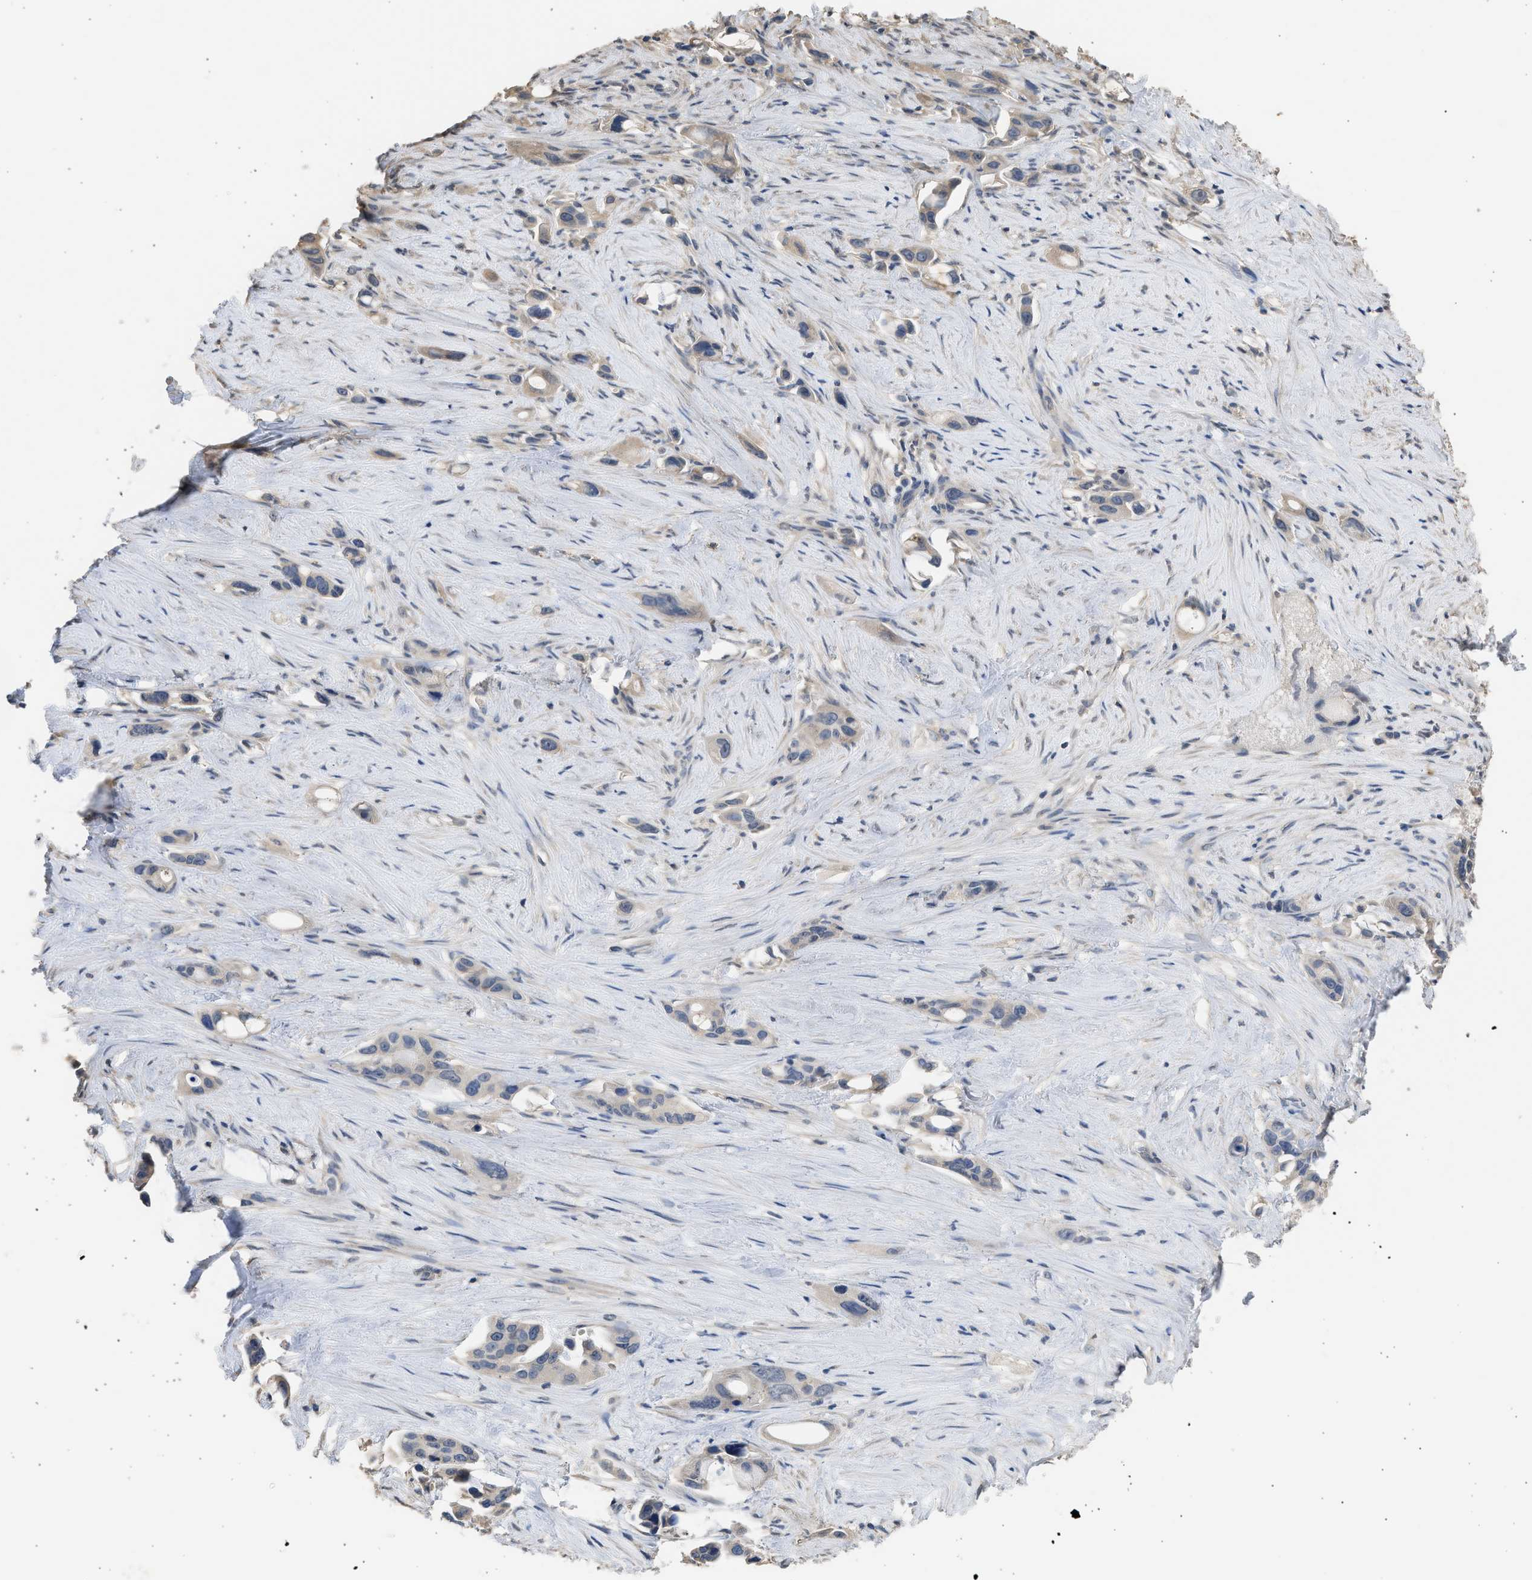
{"staining": {"intensity": "weak", "quantity": "25%-75%", "location": "cytoplasmic/membranous"}, "tissue": "pancreatic cancer", "cell_type": "Tumor cells", "image_type": "cancer", "snomed": [{"axis": "morphology", "description": "Adenocarcinoma, NOS"}, {"axis": "topography", "description": "Pancreas"}], "caption": "Immunohistochemistry (IHC) of human pancreatic adenocarcinoma demonstrates low levels of weak cytoplasmic/membranous expression in approximately 25%-75% of tumor cells.", "gene": "SULT2A1", "patient": {"sex": "male", "age": 53}}